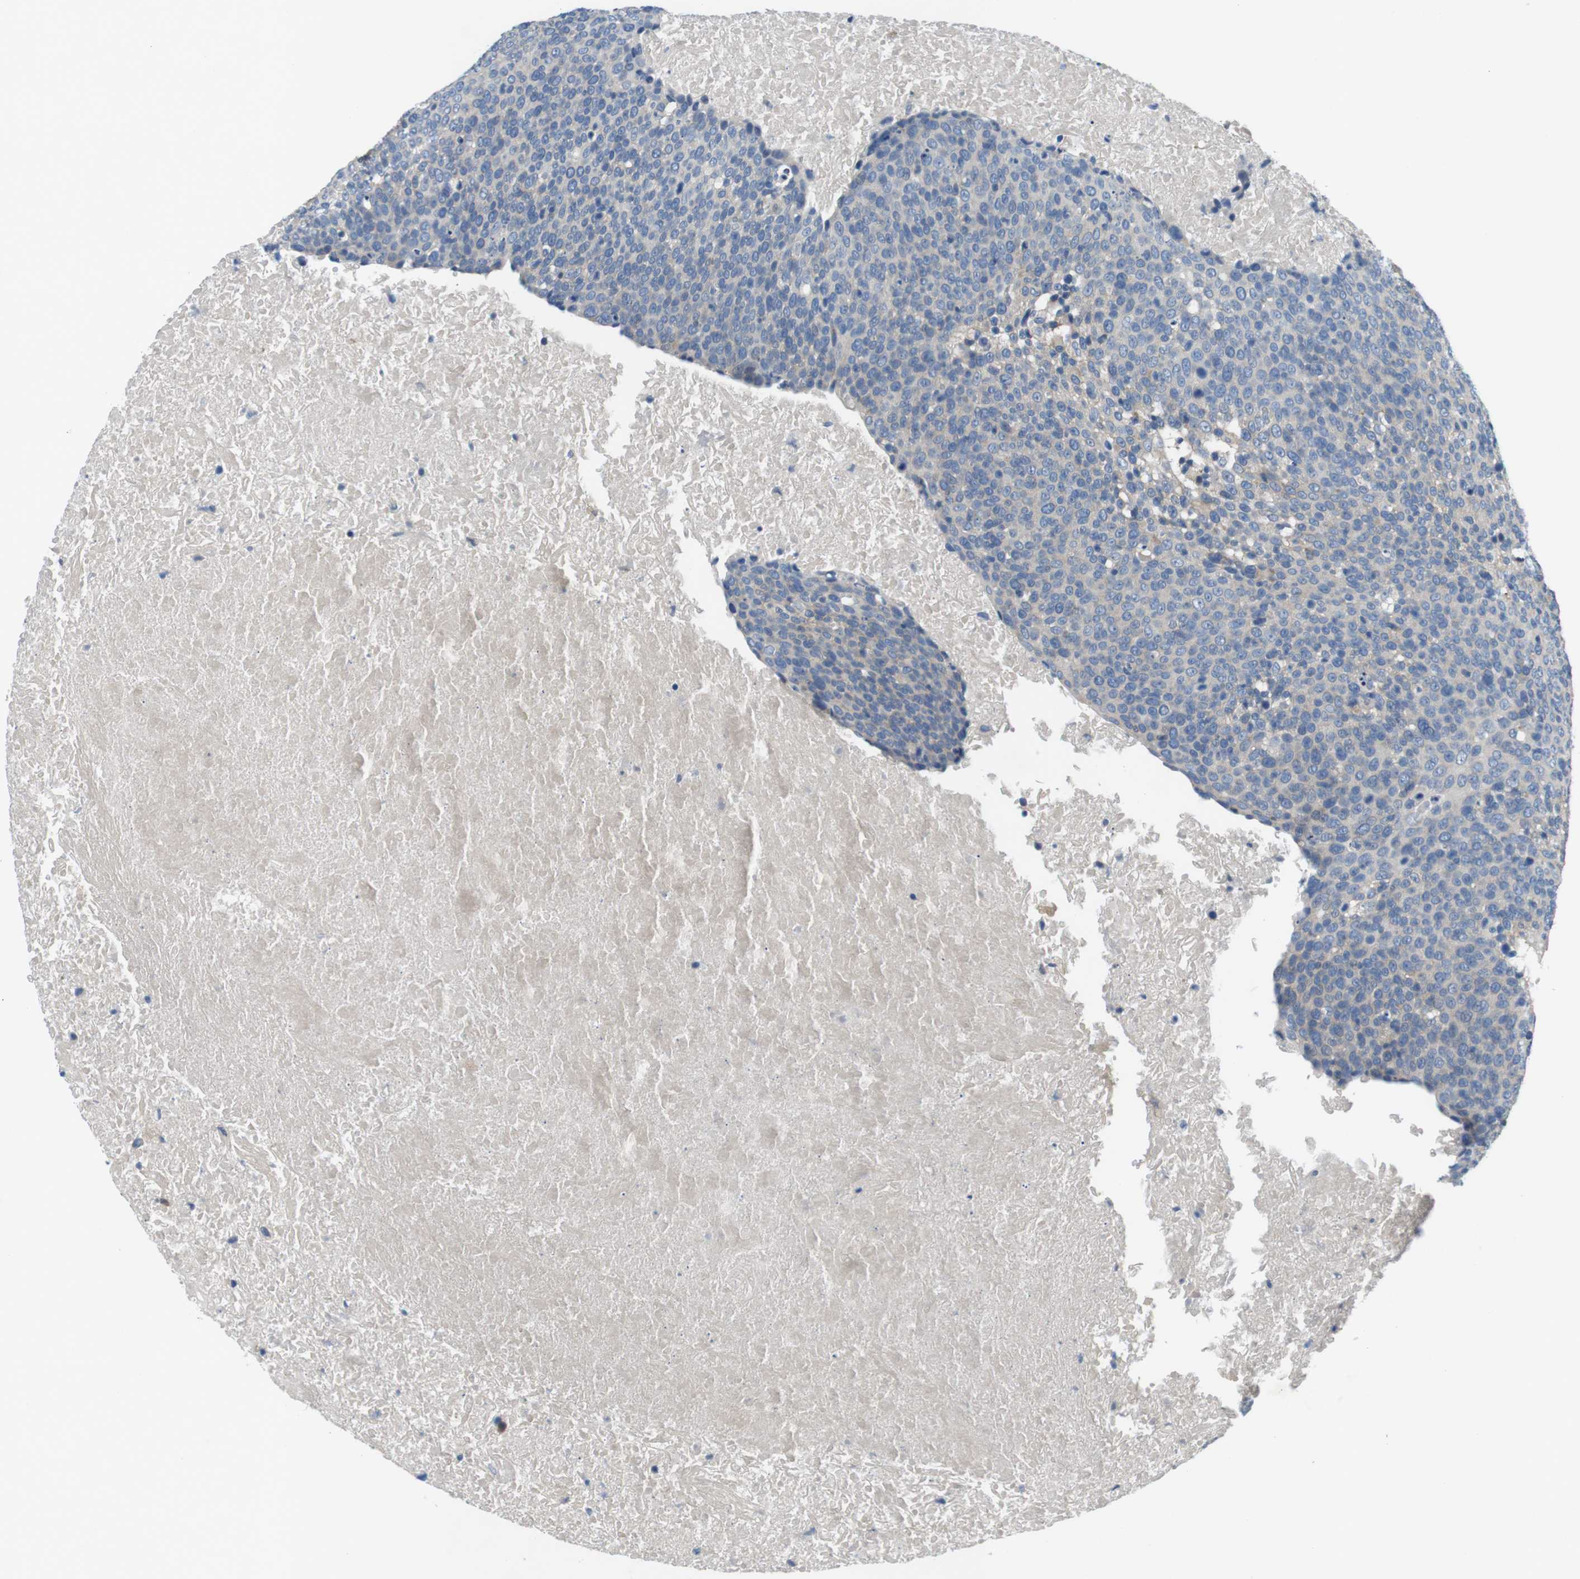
{"staining": {"intensity": "negative", "quantity": "none", "location": "none"}, "tissue": "head and neck cancer", "cell_type": "Tumor cells", "image_type": "cancer", "snomed": [{"axis": "morphology", "description": "Squamous cell carcinoma, NOS"}, {"axis": "morphology", "description": "Squamous cell carcinoma, metastatic, NOS"}, {"axis": "topography", "description": "Lymph node"}, {"axis": "topography", "description": "Head-Neck"}], "caption": "High magnification brightfield microscopy of head and neck metastatic squamous cell carcinoma stained with DAB (brown) and counterstained with hematoxylin (blue): tumor cells show no significant positivity. (Stains: DAB immunohistochemistry with hematoxylin counter stain, Microscopy: brightfield microscopy at high magnification).", "gene": "DCLK1", "patient": {"sex": "male", "age": 62}}